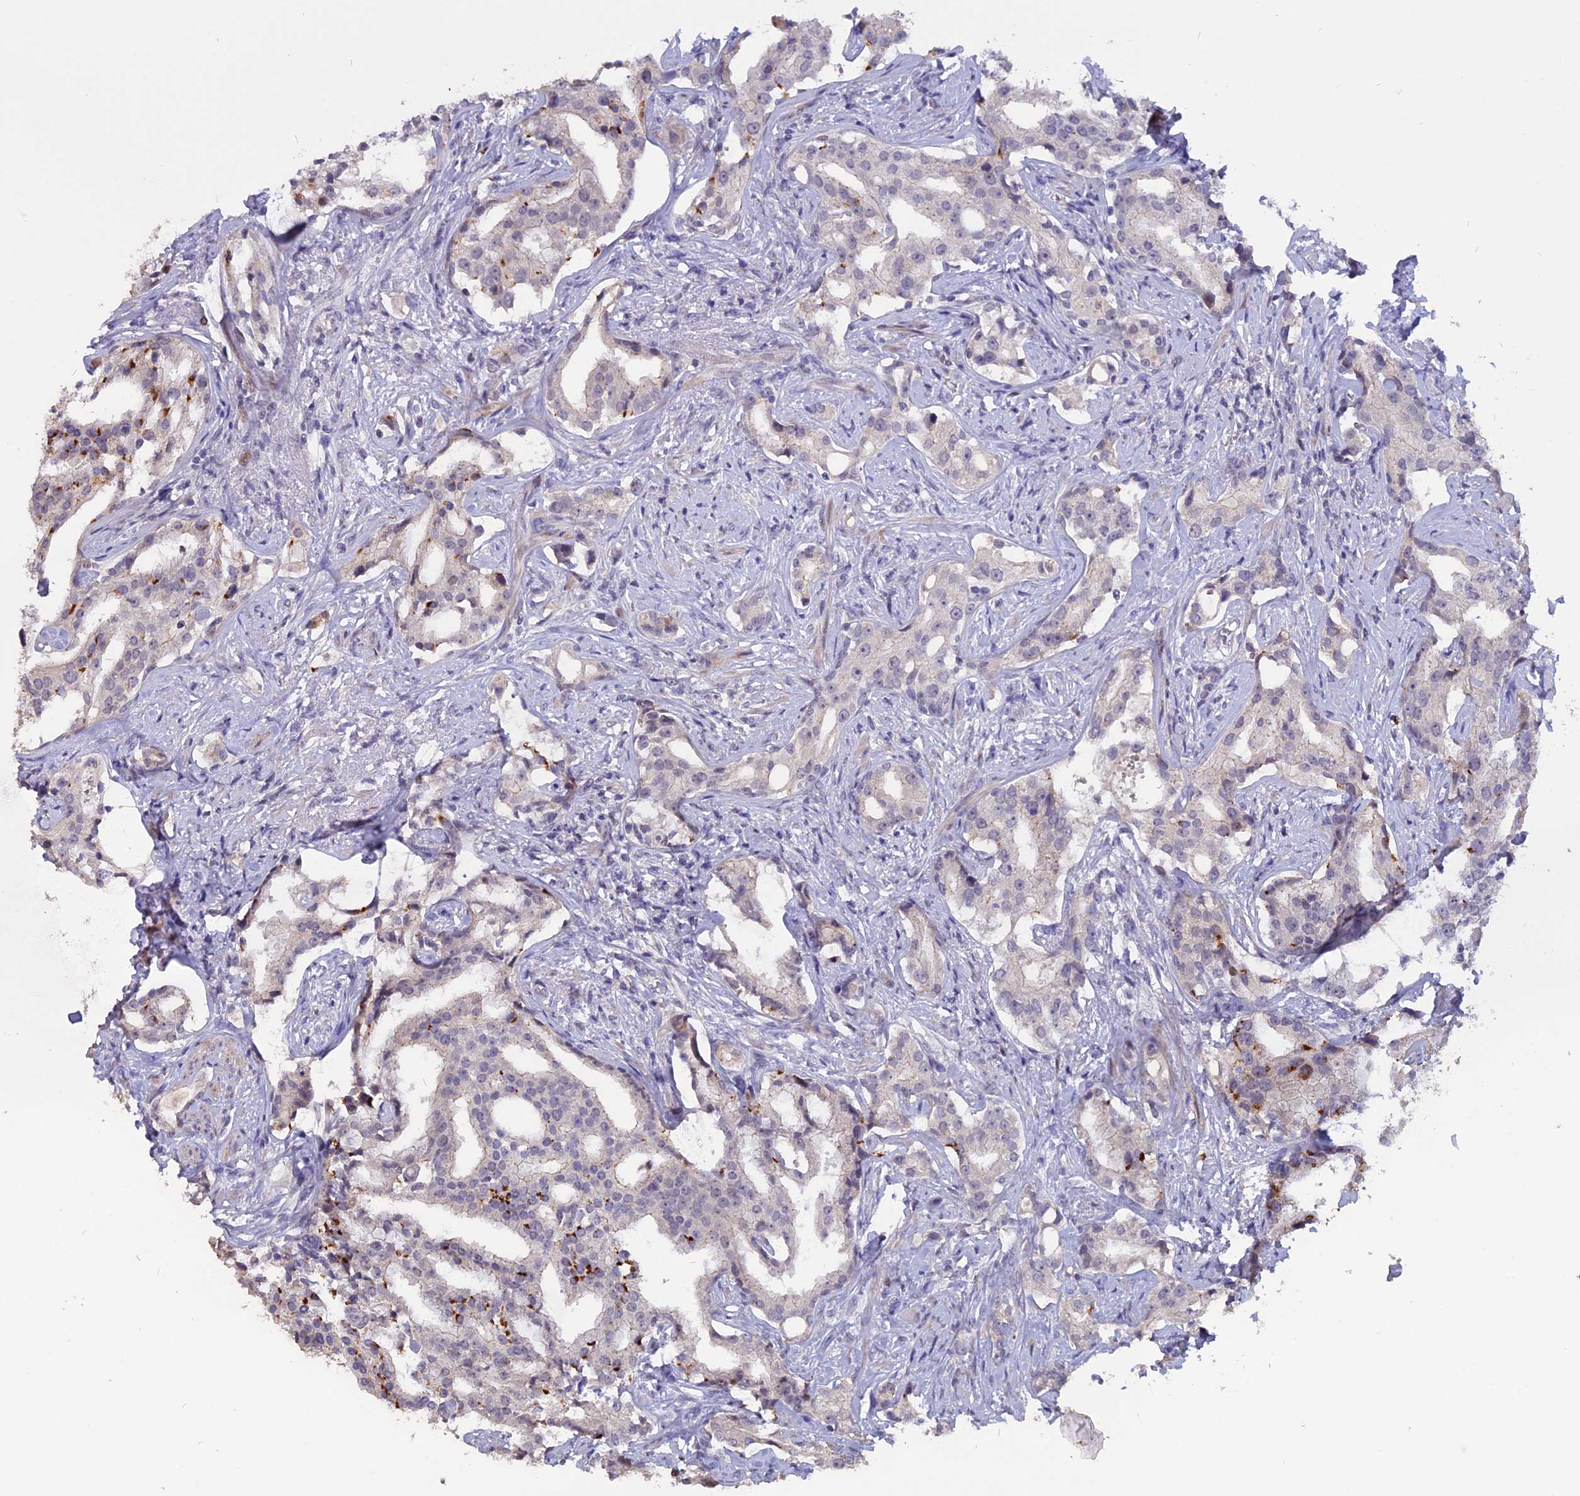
{"staining": {"intensity": "moderate", "quantity": "25%-75%", "location": "cytoplasmic/membranous"}, "tissue": "prostate cancer", "cell_type": "Tumor cells", "image_type": "cancer", "snomed": [{"axis": "morphology", "description": "Adenocarcinoma, High grade"}, {"axis": "topography", "description": "Prostate"}], "caption": "Prostate cancer stained with immunohistochemistry reveals moderate cytoplasmic/membranous expression in about 25%-75% of tumor cells.", "gene": "TMEM263", "patient": {"sex": "male", "age": 67}}